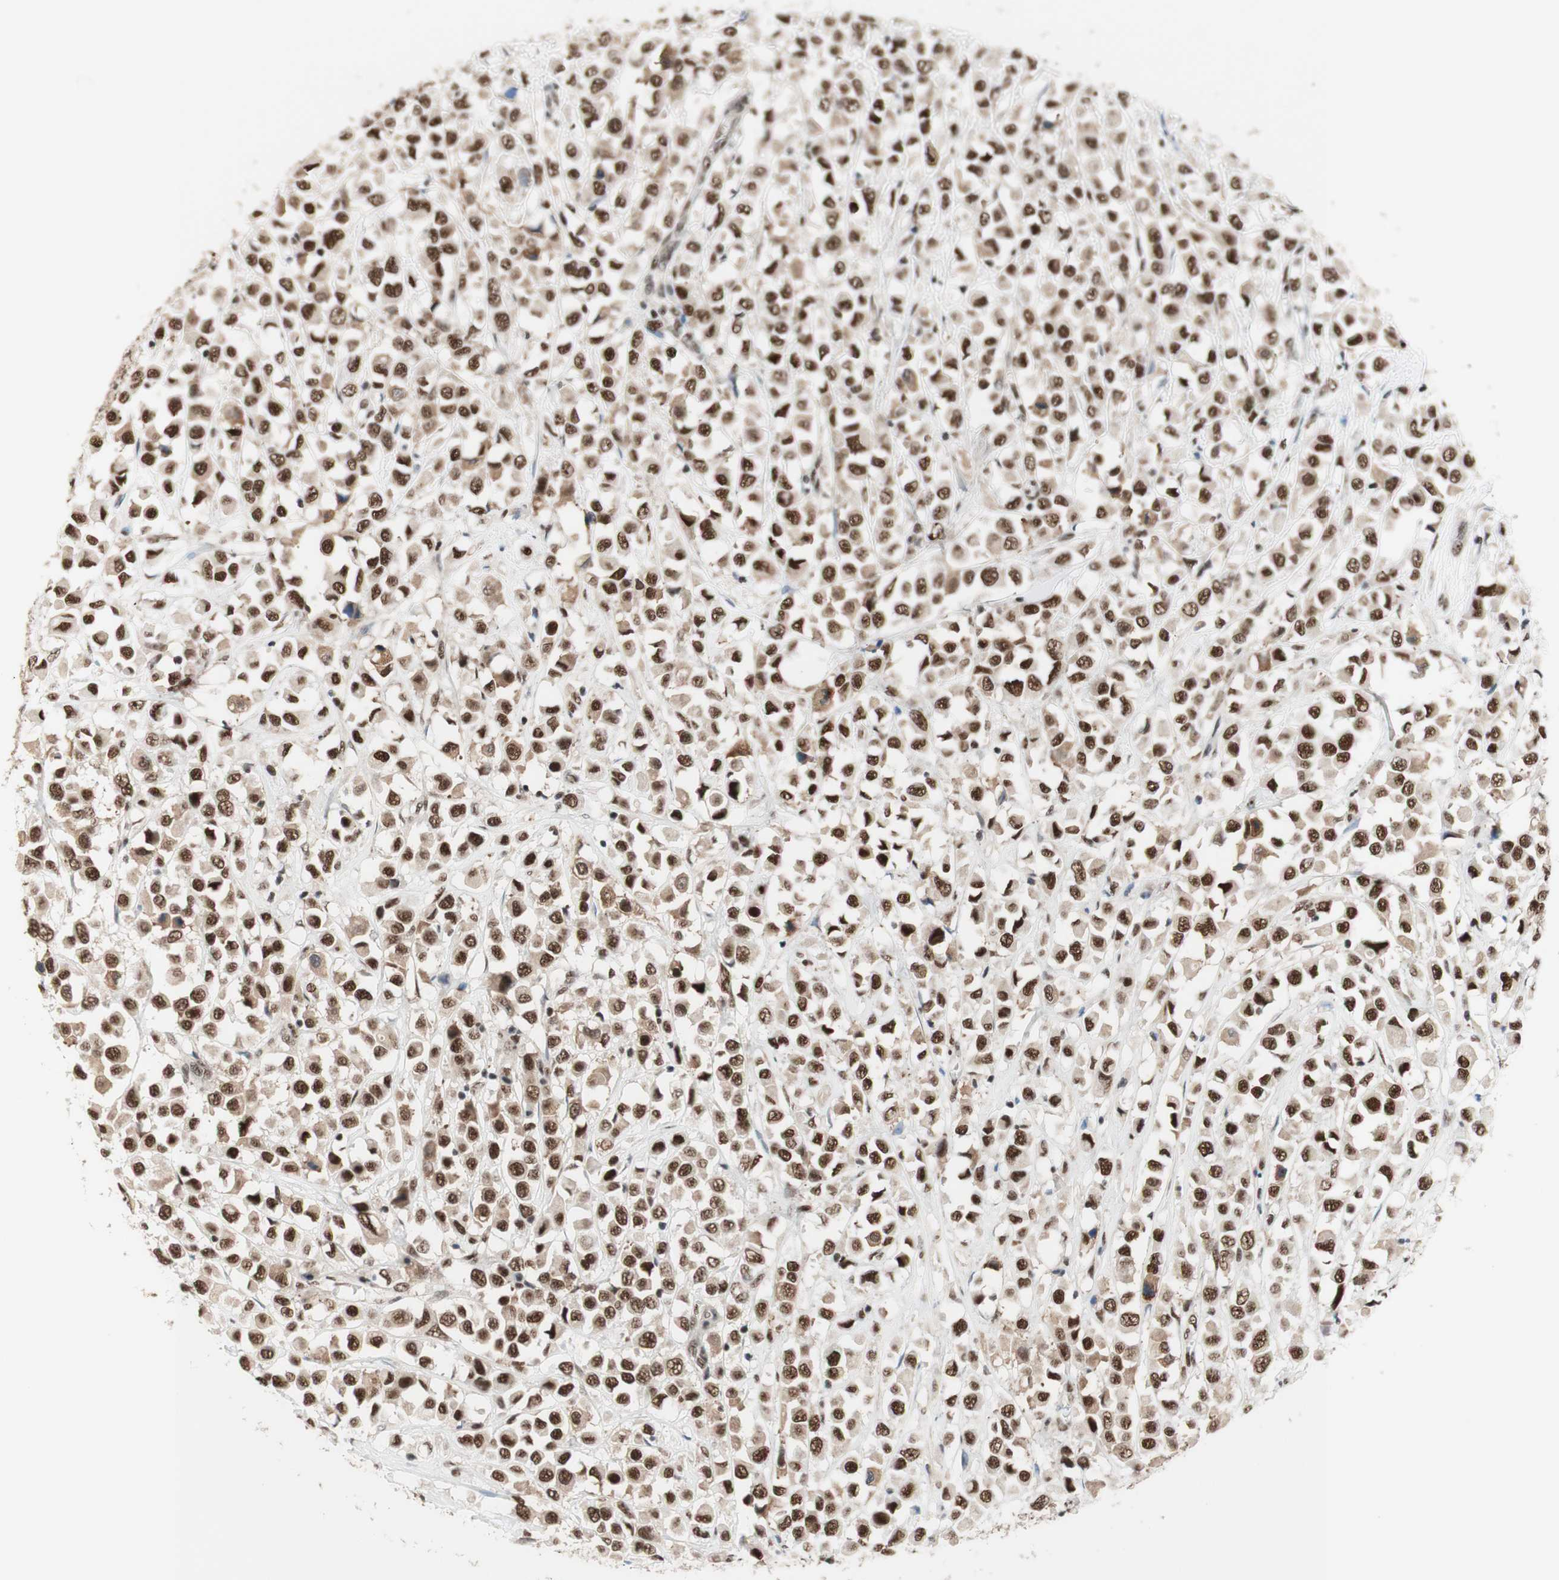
{"staining": {"intensity": "strong", "quantity": ">75%", "location": "nuclear"}, "tissue": "breast cancer", "cell_type": "Tumor cells", "image_type": "cancer", "snomed": [{"axis": "morphology", "description": "Duct carcinoma"}, {"axis": "topography", "description": "Breast"}], "caption": "Breast cancer tissue demonstrates strong nuclear positivity in approximately >75% of tumor cells, visualized by immunohistochemistry.", "gene": "PRPF19", "patient": {"sex": "female", "age": 61}}